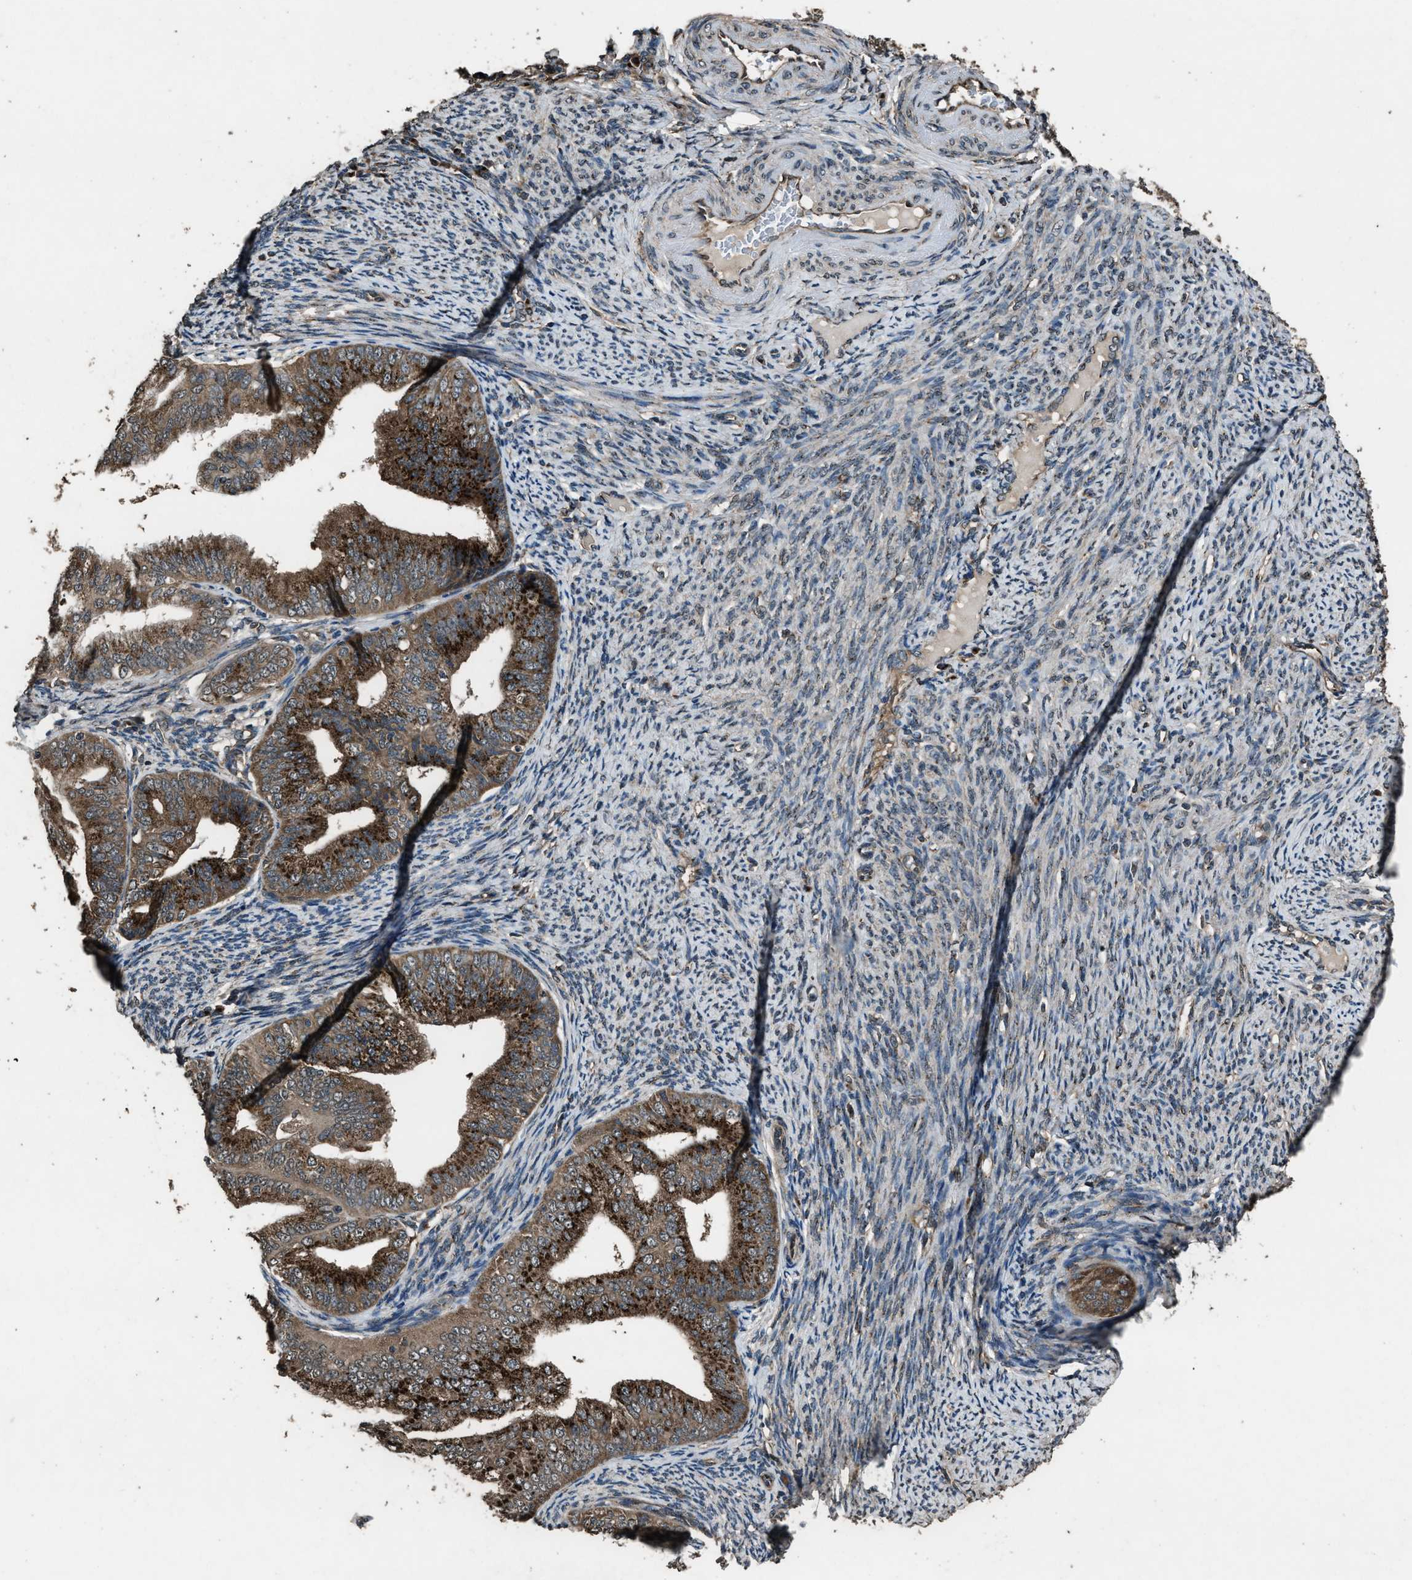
{"staining": {"intensity": "strong", "quantity": ">75%", "location": "cytoplasmic/membranous"}, "tissue": "endometrial cancer", "cell_type": "Tumor cells", "image_type": "cancer", "snomed": [{"axis": "morphology", "description": "Adenocarcinoma, NOS"}, {"axis": "topography", "description": "Endometrium"}], "caption": "Human endometrial adenocarcinoma stained with a protein marker shows strong staining in tumor cells.", "gene": "SLC38A10", "patient": {"sex": "female", "age": 63}}